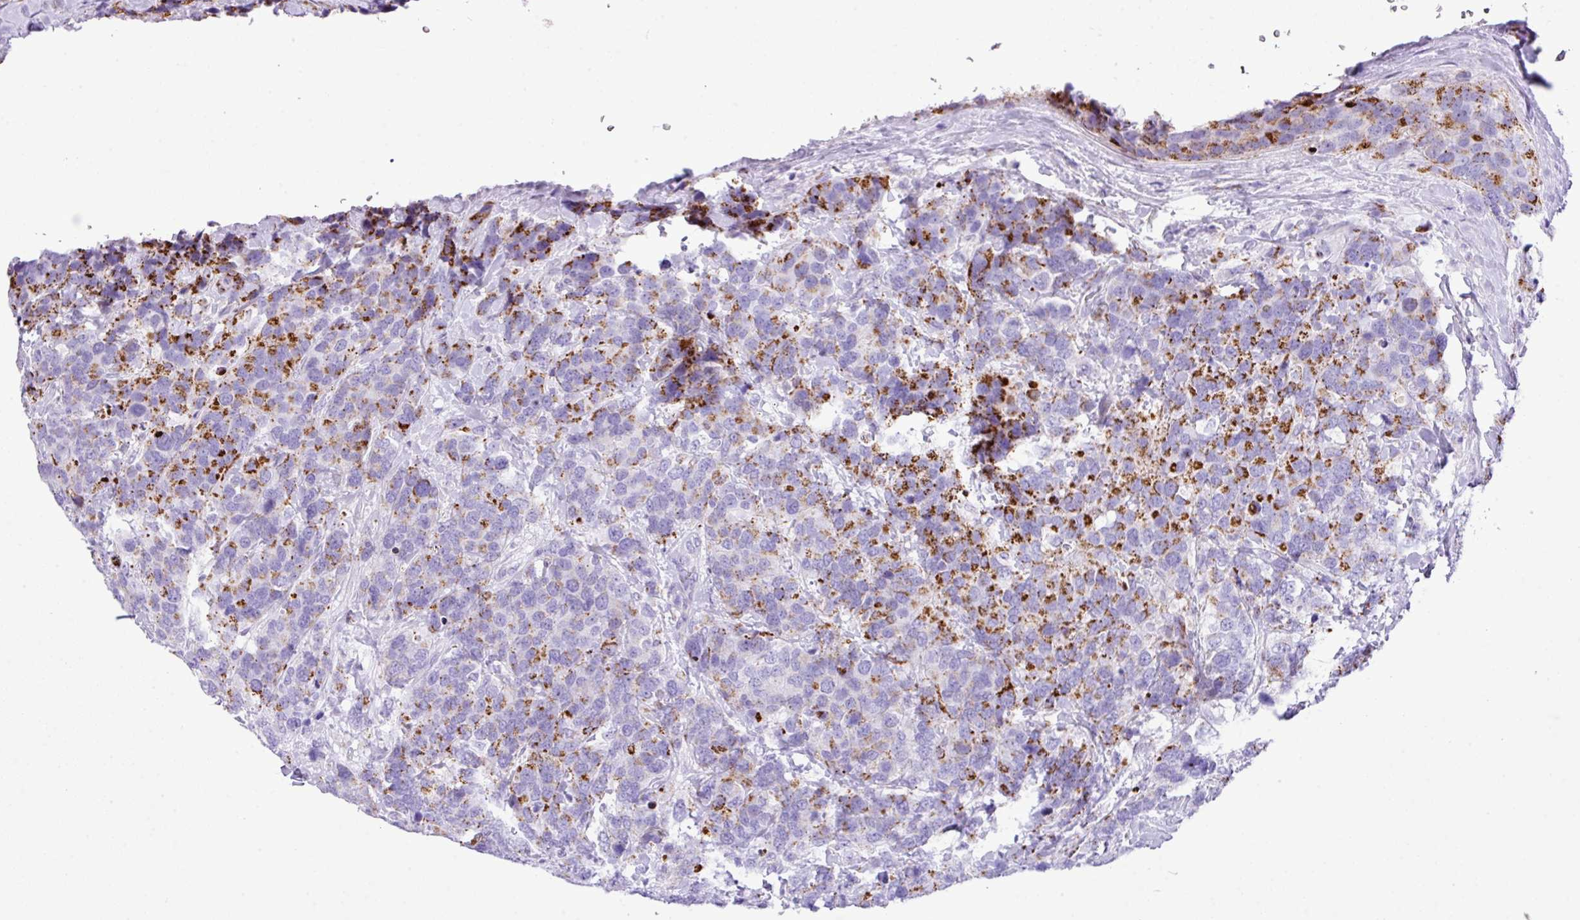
{"staining": {"intensity": "strong", "quantity": "25%-75%", "location": "cytoplasmic/membranous"}, "tissue": "breast cancer", "cell_type": "Tumor cells", "image_type": "cancer", "snomed": [{"axis": "morphology", "description": "Lobular carcinoma"}, {"axis": "topography", "description": "Breast"}], "caption": "Immunohistochemical staining of human breast cancer reveals high levels of strong cytoplasmic/membranous expression in approximately 25%-75% of tumor cells.", "gene": "RCAN2", "patient": {"sex": "female", "age": 59}}